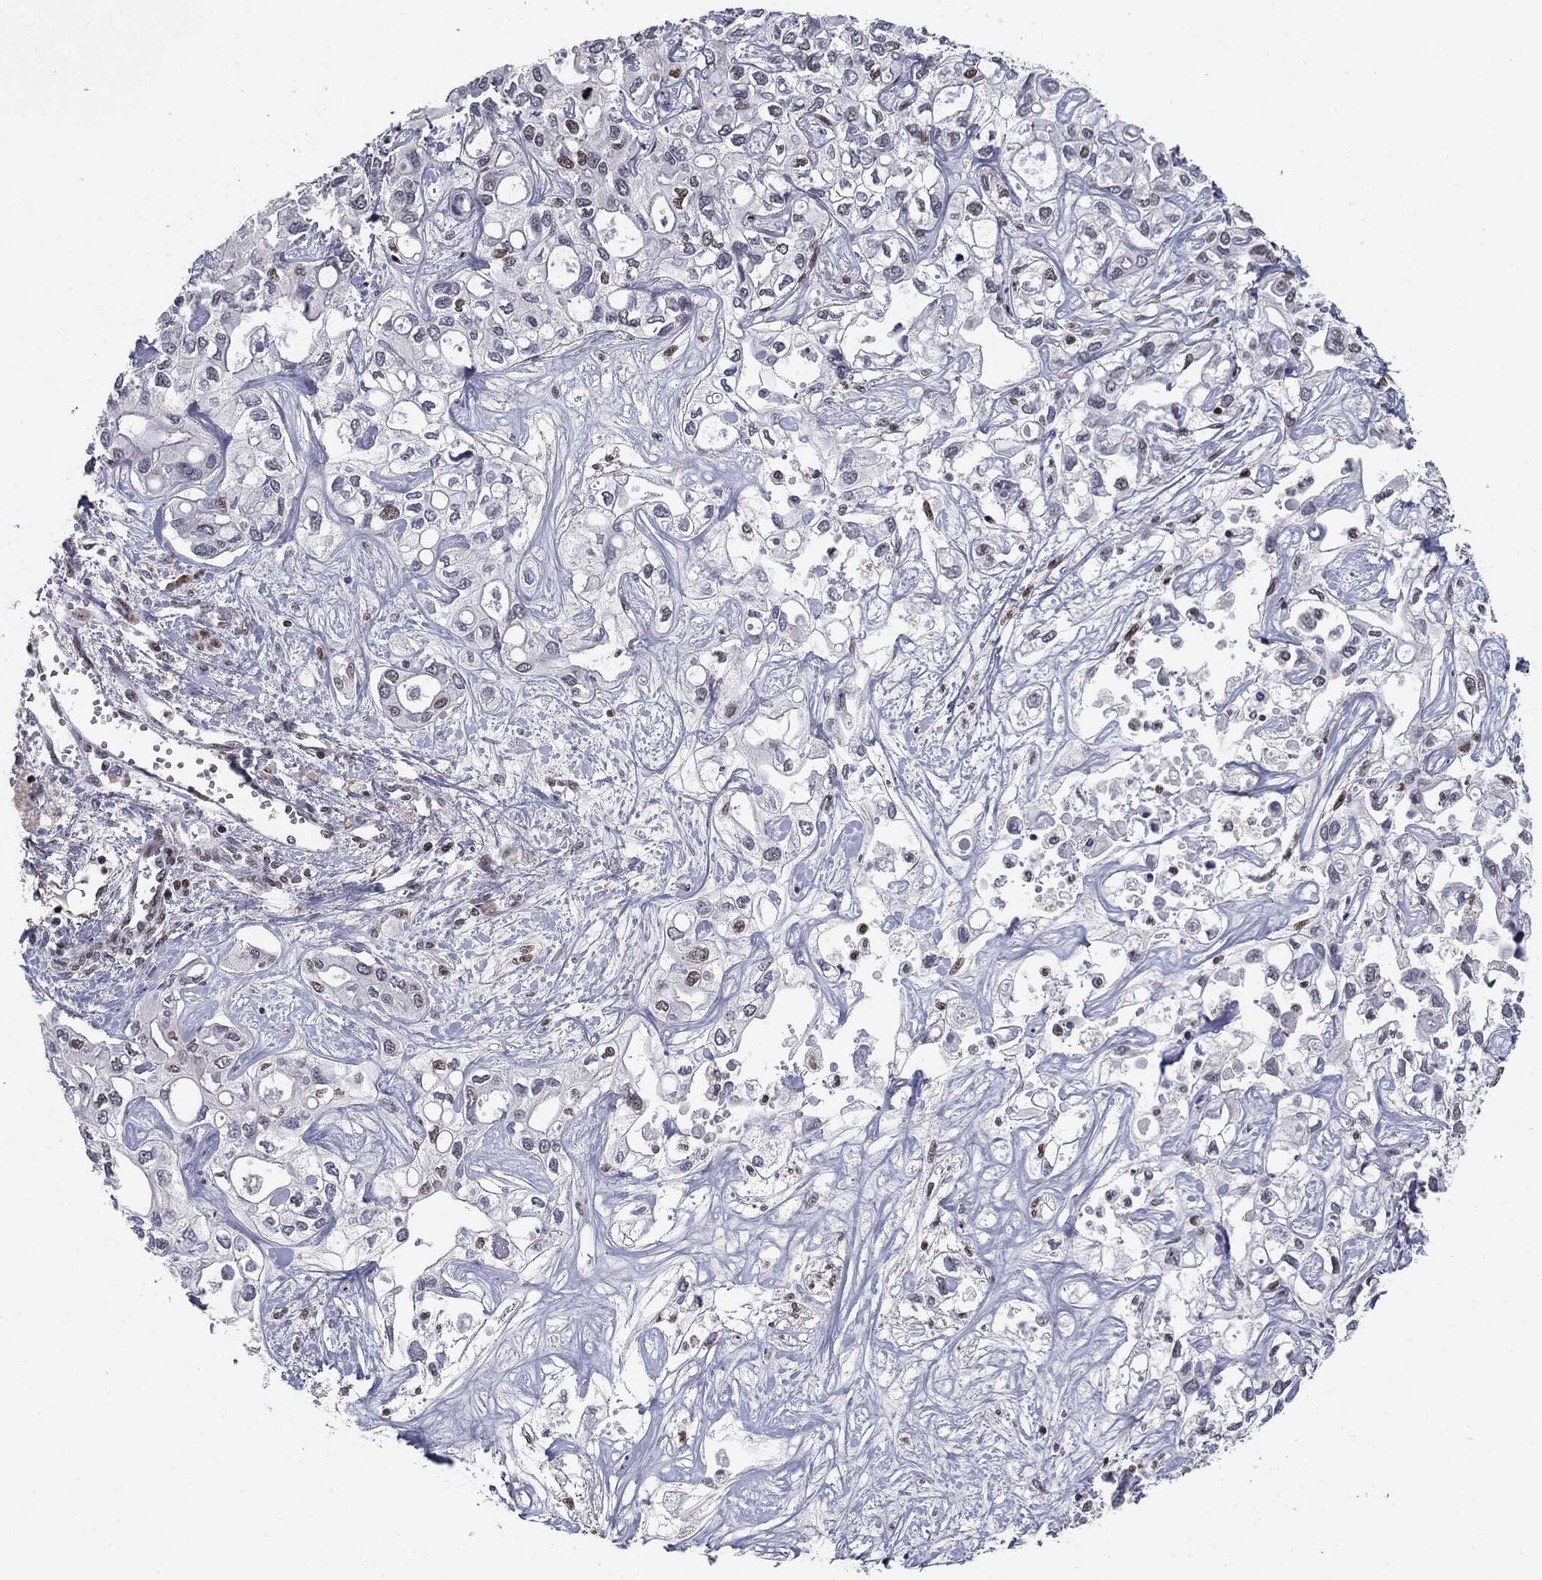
{"staining": {"intensity": "negative", "quantity": "none", "location": "none"}, "tissue": "liver cancer", "cell_type": "Tumor cells", "image_type": "cancer", "snomed": [{"axis": "morphology", "description": "Cholangiocarcinoma"}, {"axis": "topography", "description": "Liver"}], "caption": "Liver cancer (cholangiocarcinoma) was stained to show a protein in brown. There is no significant staining in tumor cells. (Immunohistochemistry, brightfield microscopy, high magnification).", "gene": "MDC1", "patient": {"sex": "female", "age": 64}}